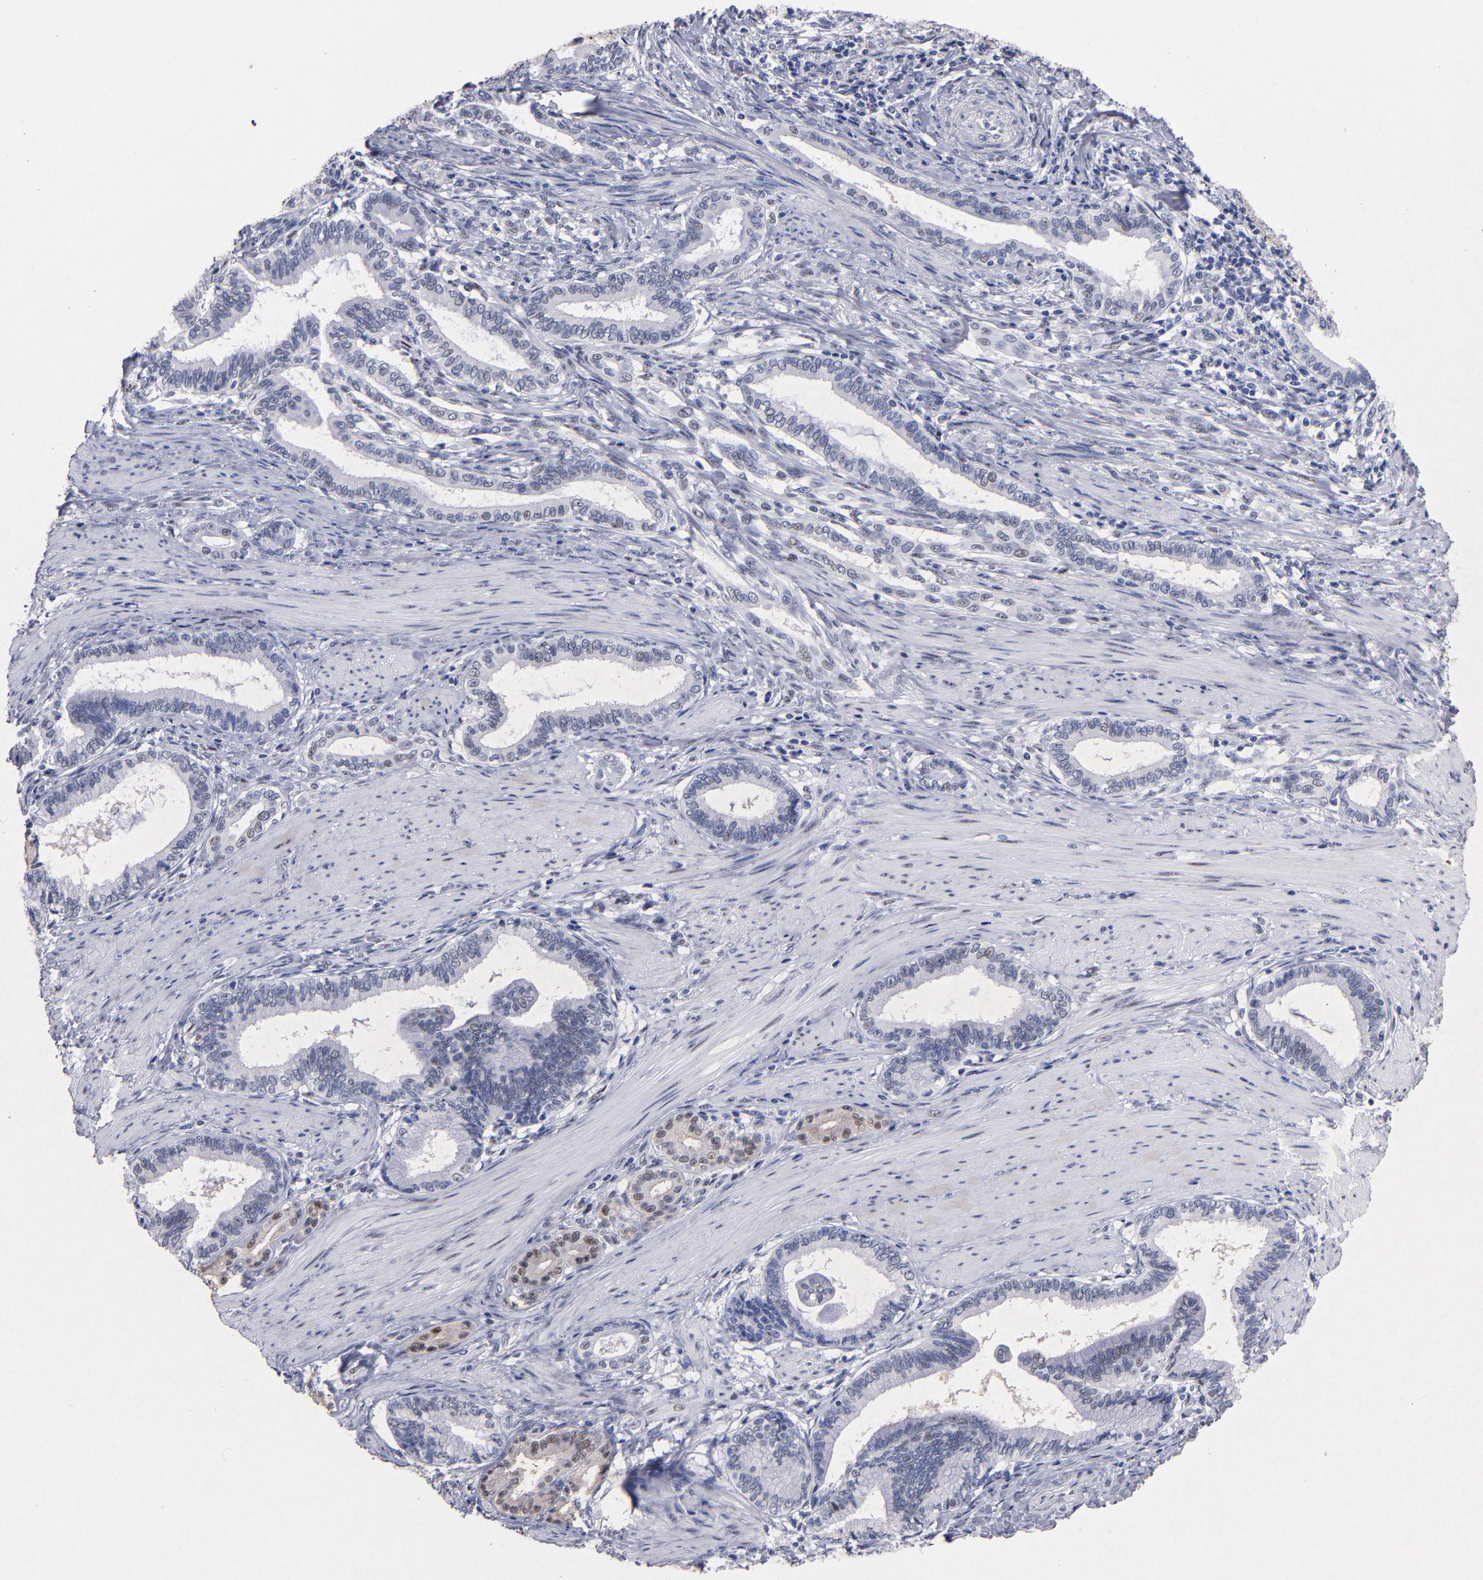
{"staining": {"intensity": "weak", "quantity": "<25%", "location": "nuclear"}, "tissue": "pancreatic cancer", "cell_type": "Tumor cells", "image_type": "cancer", "snomed": [{"axis": "morphology", "description": "Adenocarcinoma, NOS"}, {"axis": "topography", "description": "Pancreas"}], "caption": "Tumor cells show no significant positivity in pancreatic cancer.", "gene": "RAF1", "patient": {"sex": "female", "age": 64}}